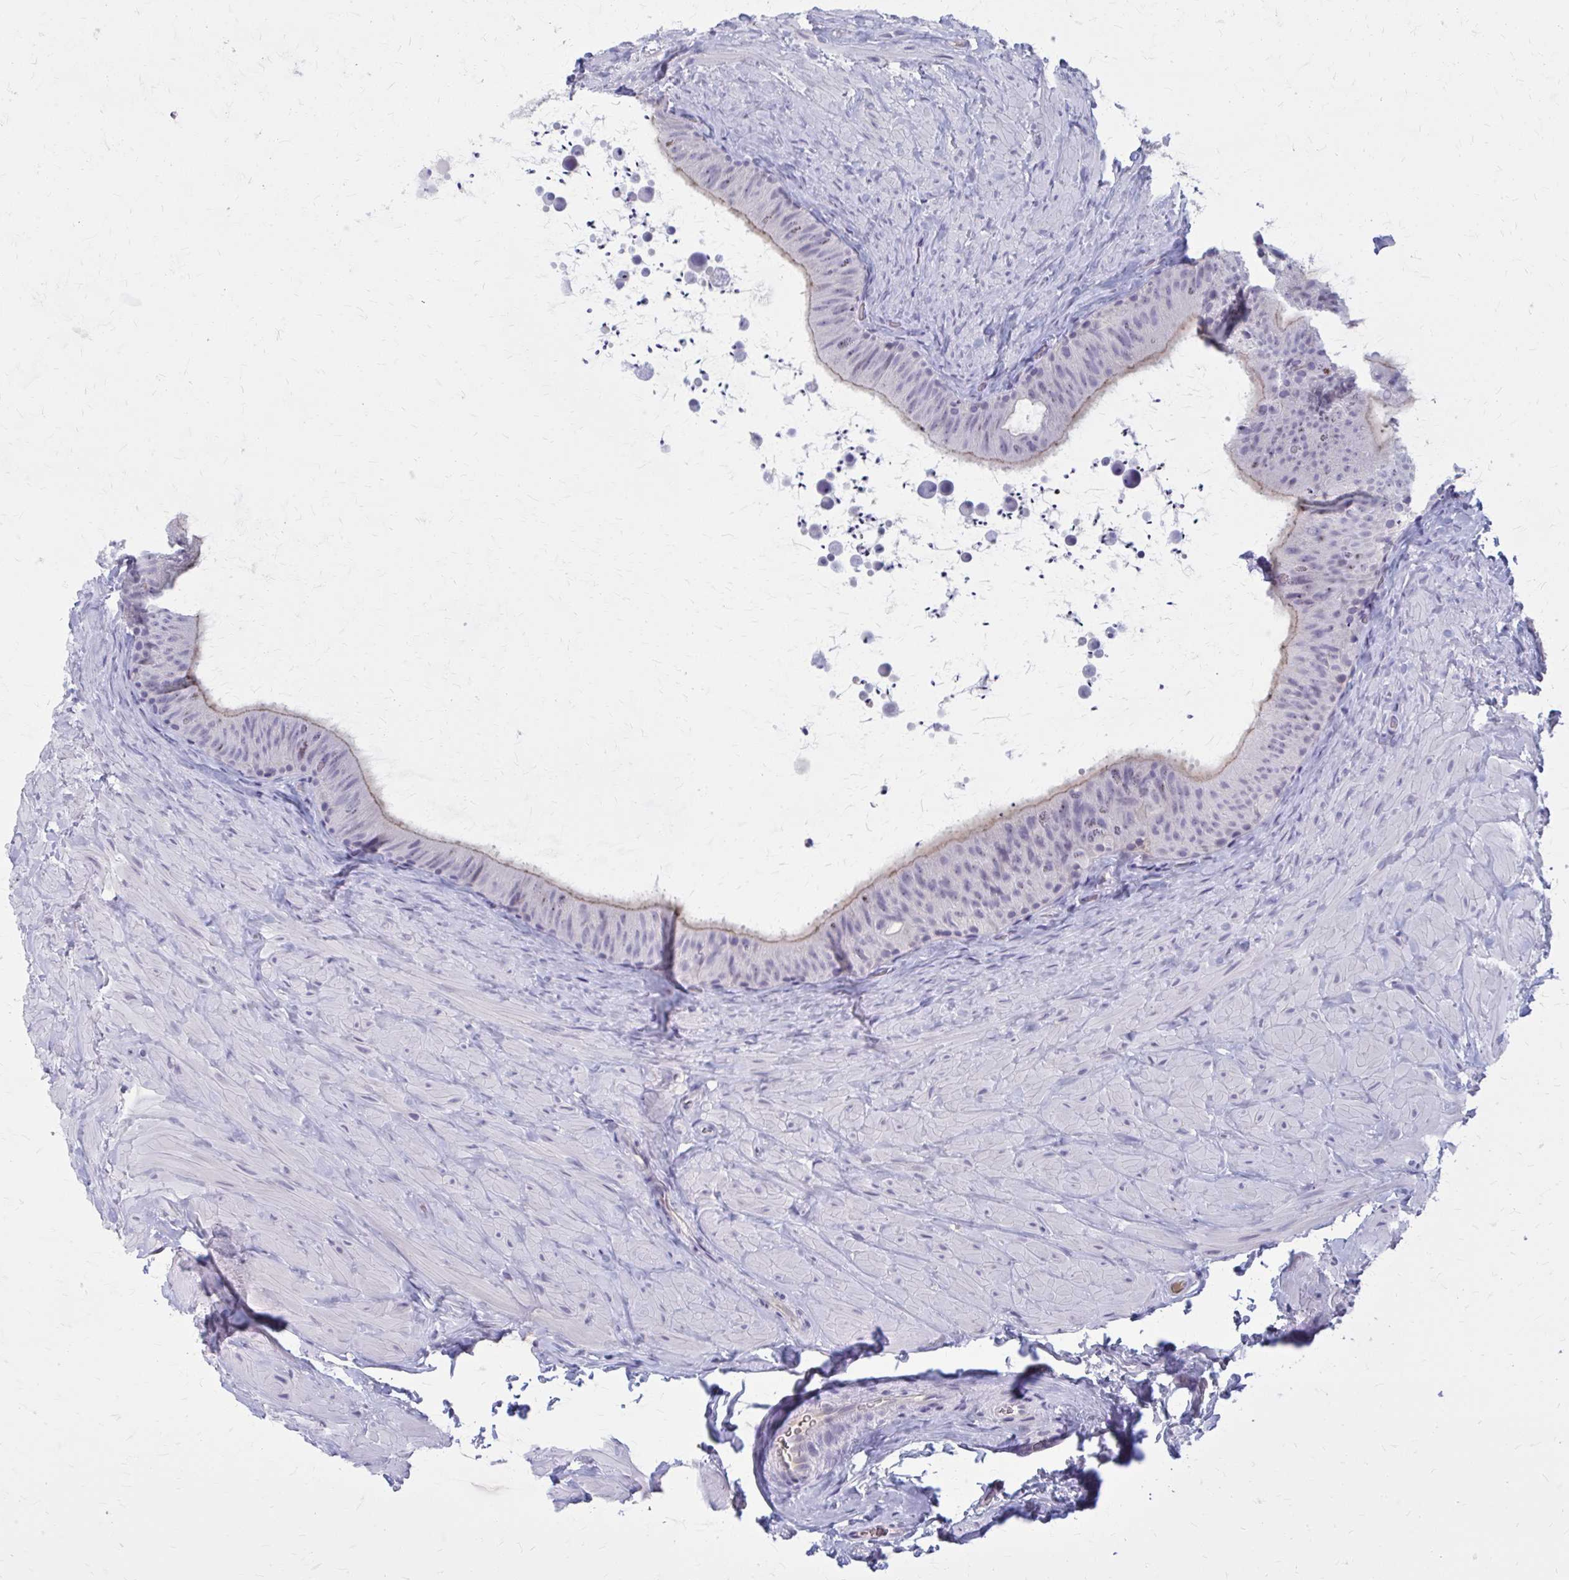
{"staining": {"intensity": "weak", "quantity": "25%-75%", "location": "cytoplasmic/membranous"}, "tissue": "epididymis", "cell_type": "Glandular cells", "image_type": "normal", "snomed": [{"axis": "morphology", "description": "Normal tissue, NOS"}, {"axis": "topography", "description": "Epididymis, spermatic cord, NOS"}, {"axis": "topography", "description": "Epididymis"}], "caption": "About 25%-75% of glandular cells in benign epididymis reveal weak cytoplasmic/membranous protein expression as visualized by brown immunohistochemical staining.", "gene": "OR4A47", "patient": {"sex": "male", "age": 31}}